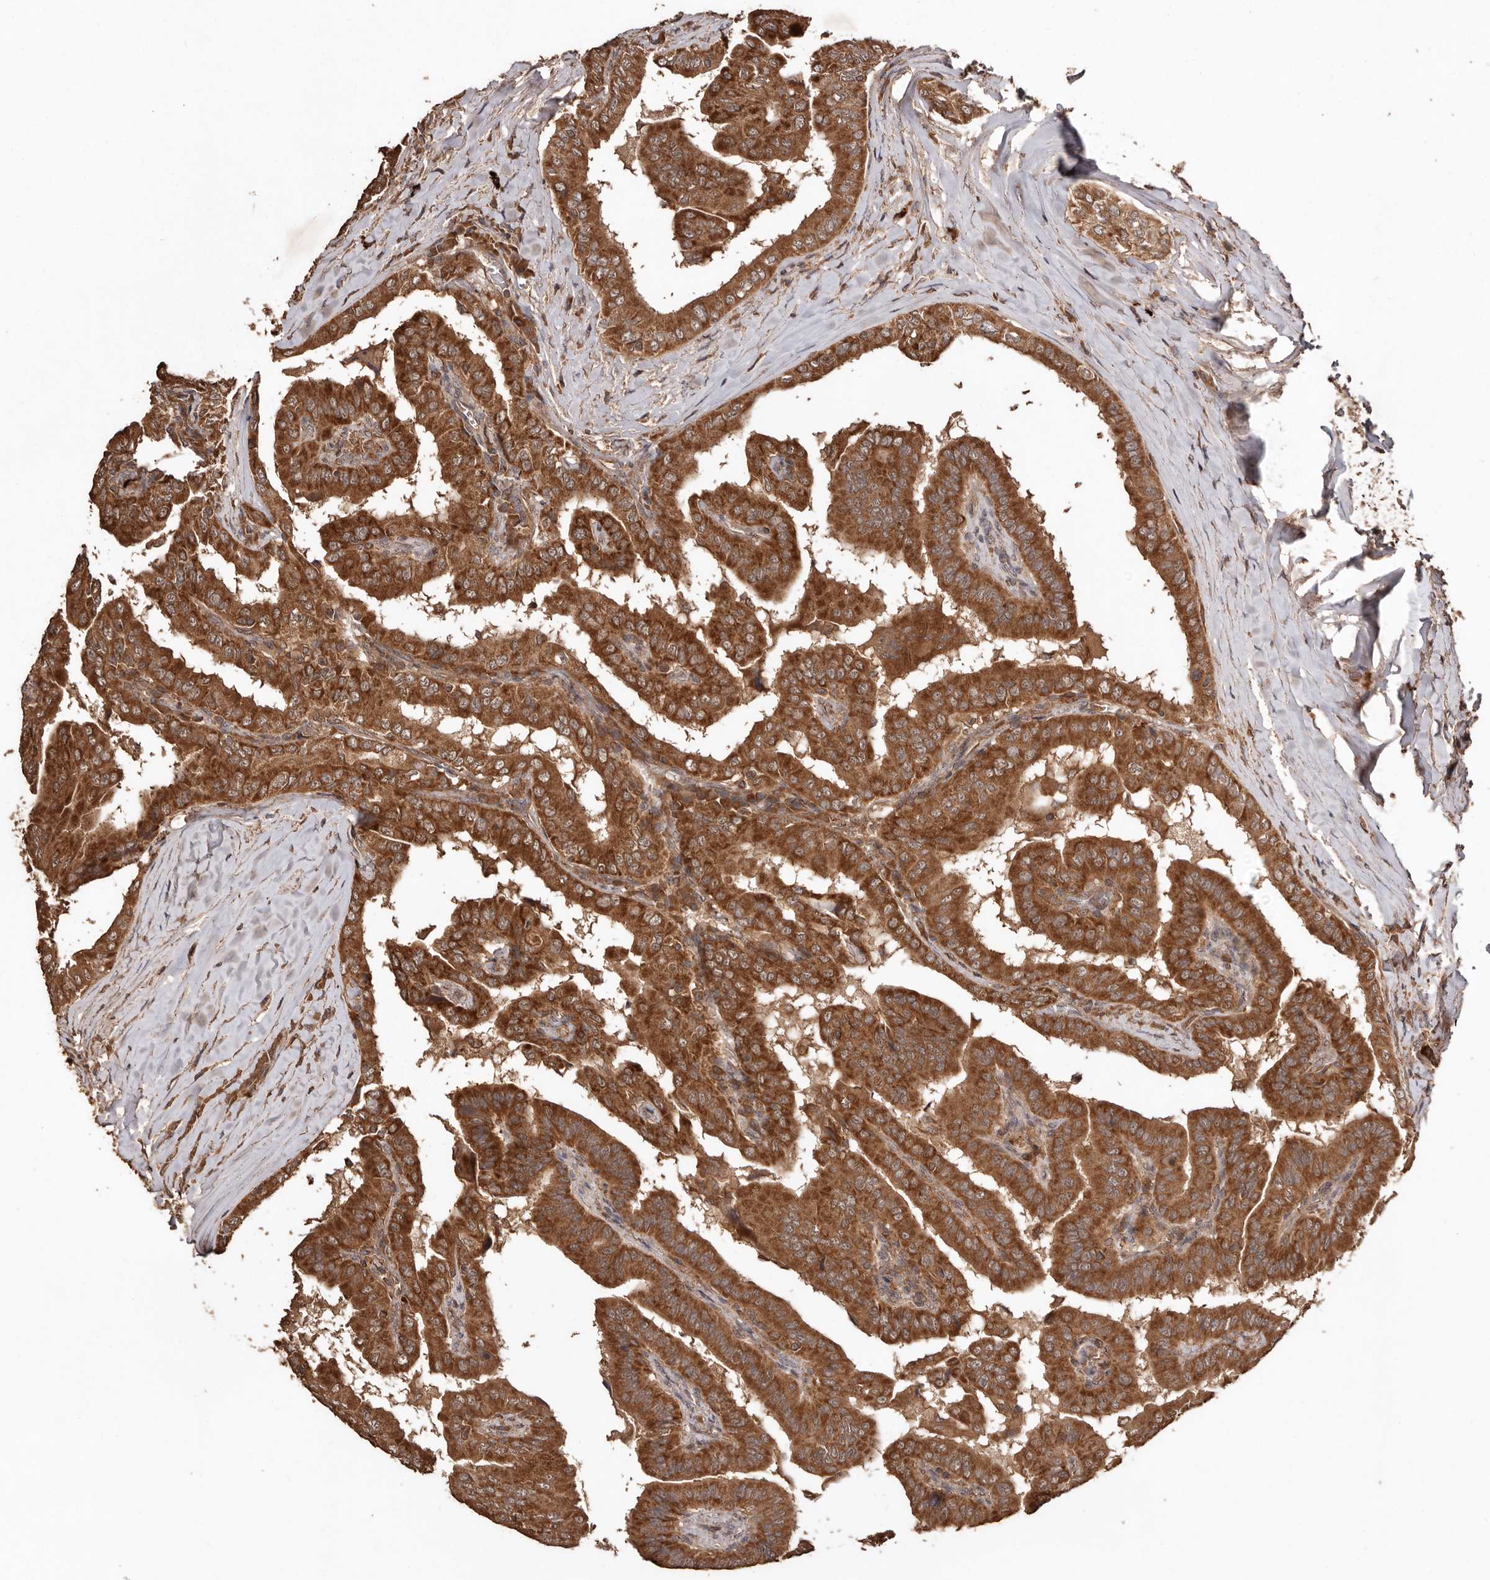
{"staining": {"intensity": "strong", "quantity": ">75%", "location": "cytoplasmic/membranous"}, "tissue": "thyroid cancer", "cell_type": "Tumor cells", "image_type": "cancer", "snomed": [{"axis": "morphology", "description": "Papillary adenocarcinoma, NOS"}, {"axis": "topography", "description": "Thyroid gland"}], "caption": "IHC (DAB (3,3'-diaminobenzidine)) staining of human papillary adenocarcinoma (thyroid) displays strong cytoplasmic/membranous protein staining in about >75% of tumor cells.", "gene": "RWDD1", "patient": {"sex": "male", "age": 33}}